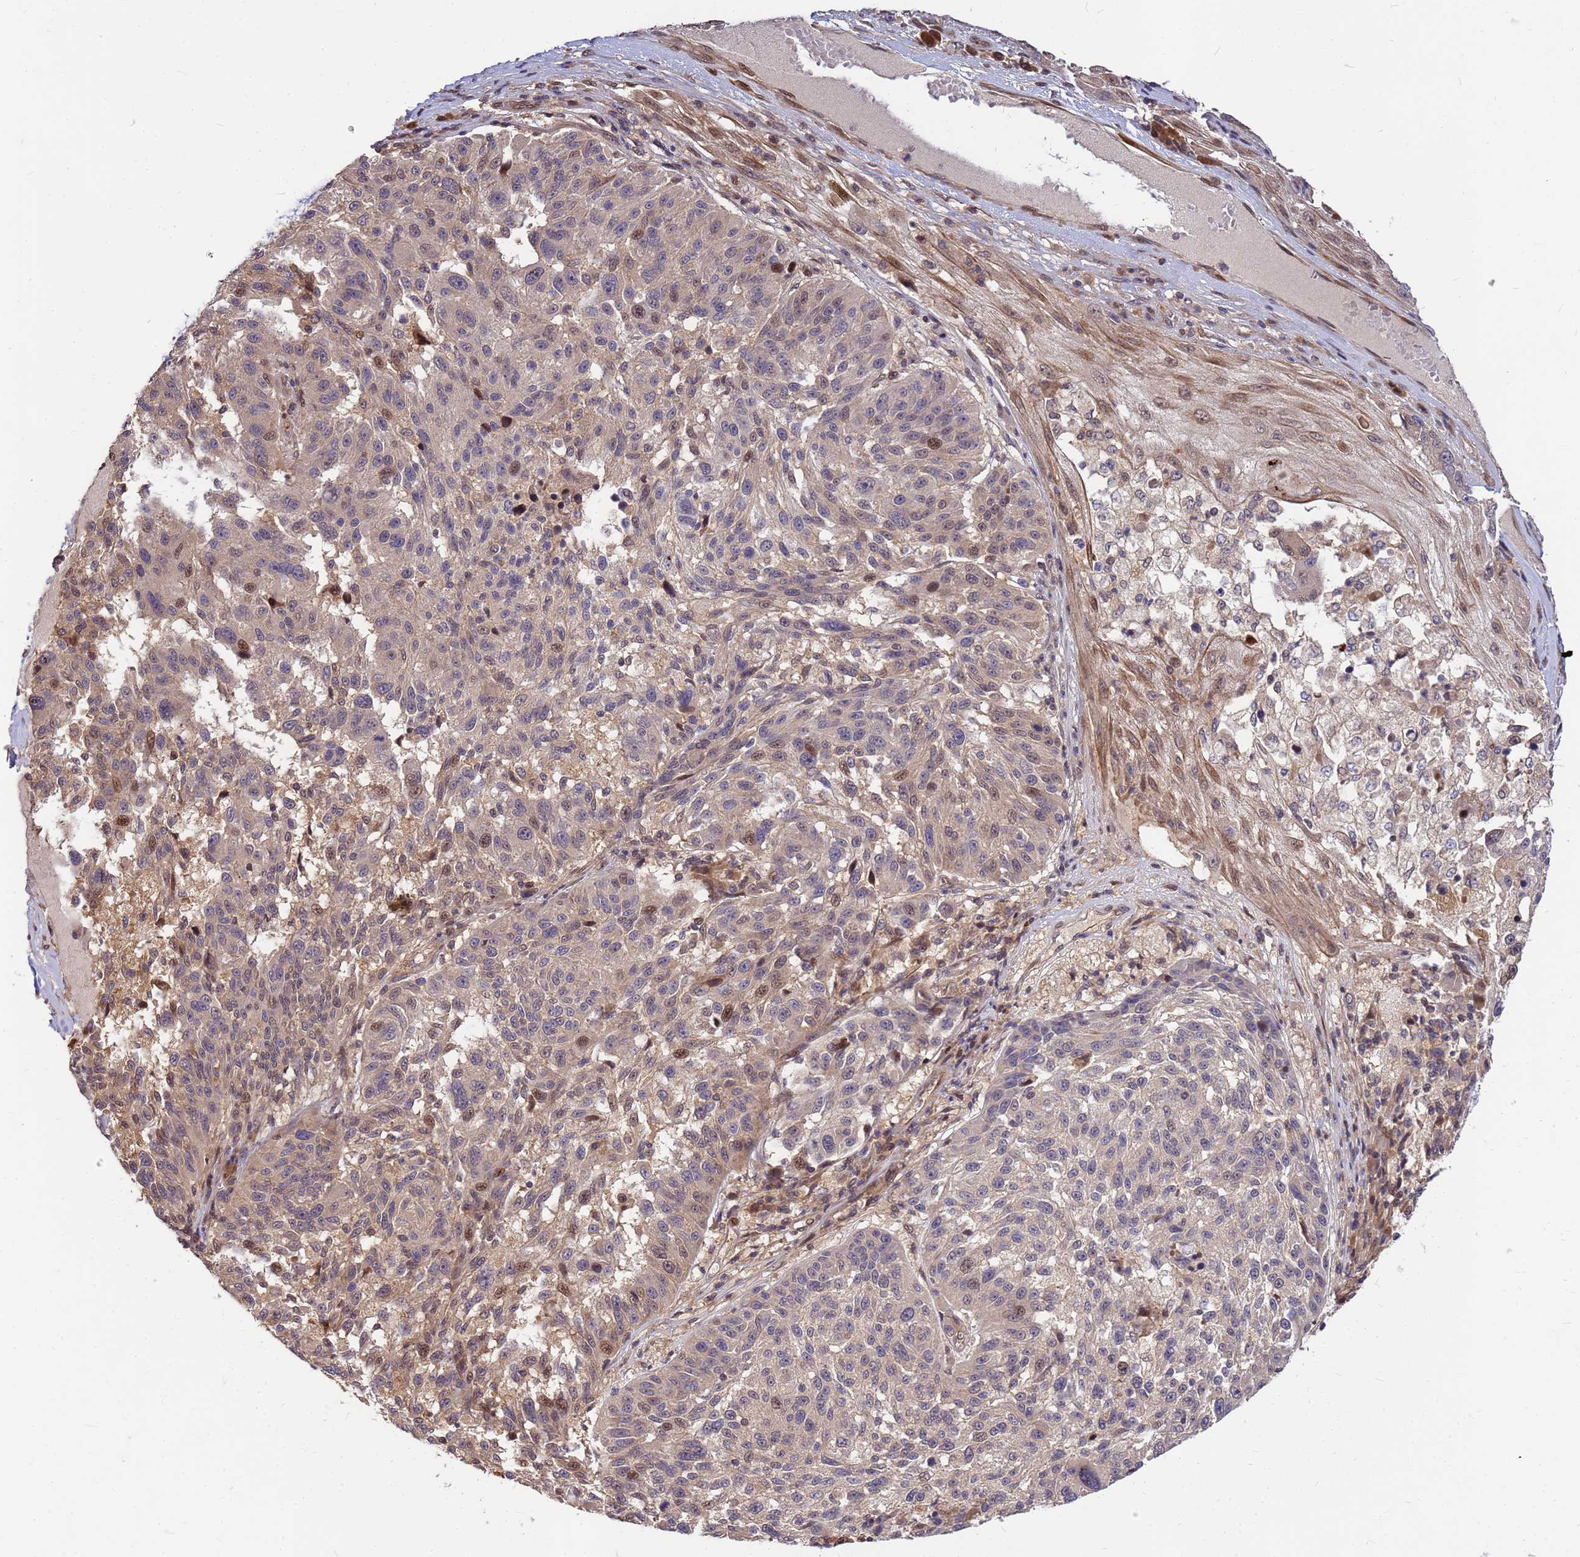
{"staining": {"intensity": "moderate", "quantity": "<25%", "location": "nuclear"}, "tissue": "melanoma", "cell_type": "Tumor cells", "image_type": "cancer", "snomed": [{"axis": "morphology", "description": "Malignant melanoma, NOS"}, {"axis": "topography", "description": "Skin"}], "caption": "Melanoma stained with immunohistochemistry displays moderate nuclear staining in about <25% of tumor cells. (Stains: DAB in brown, nuclei in blue, Microscopy: brightfield microscopy at high magnification).", "gene": "DUS4L", "patient": {"sex": "male", "age": 53}}